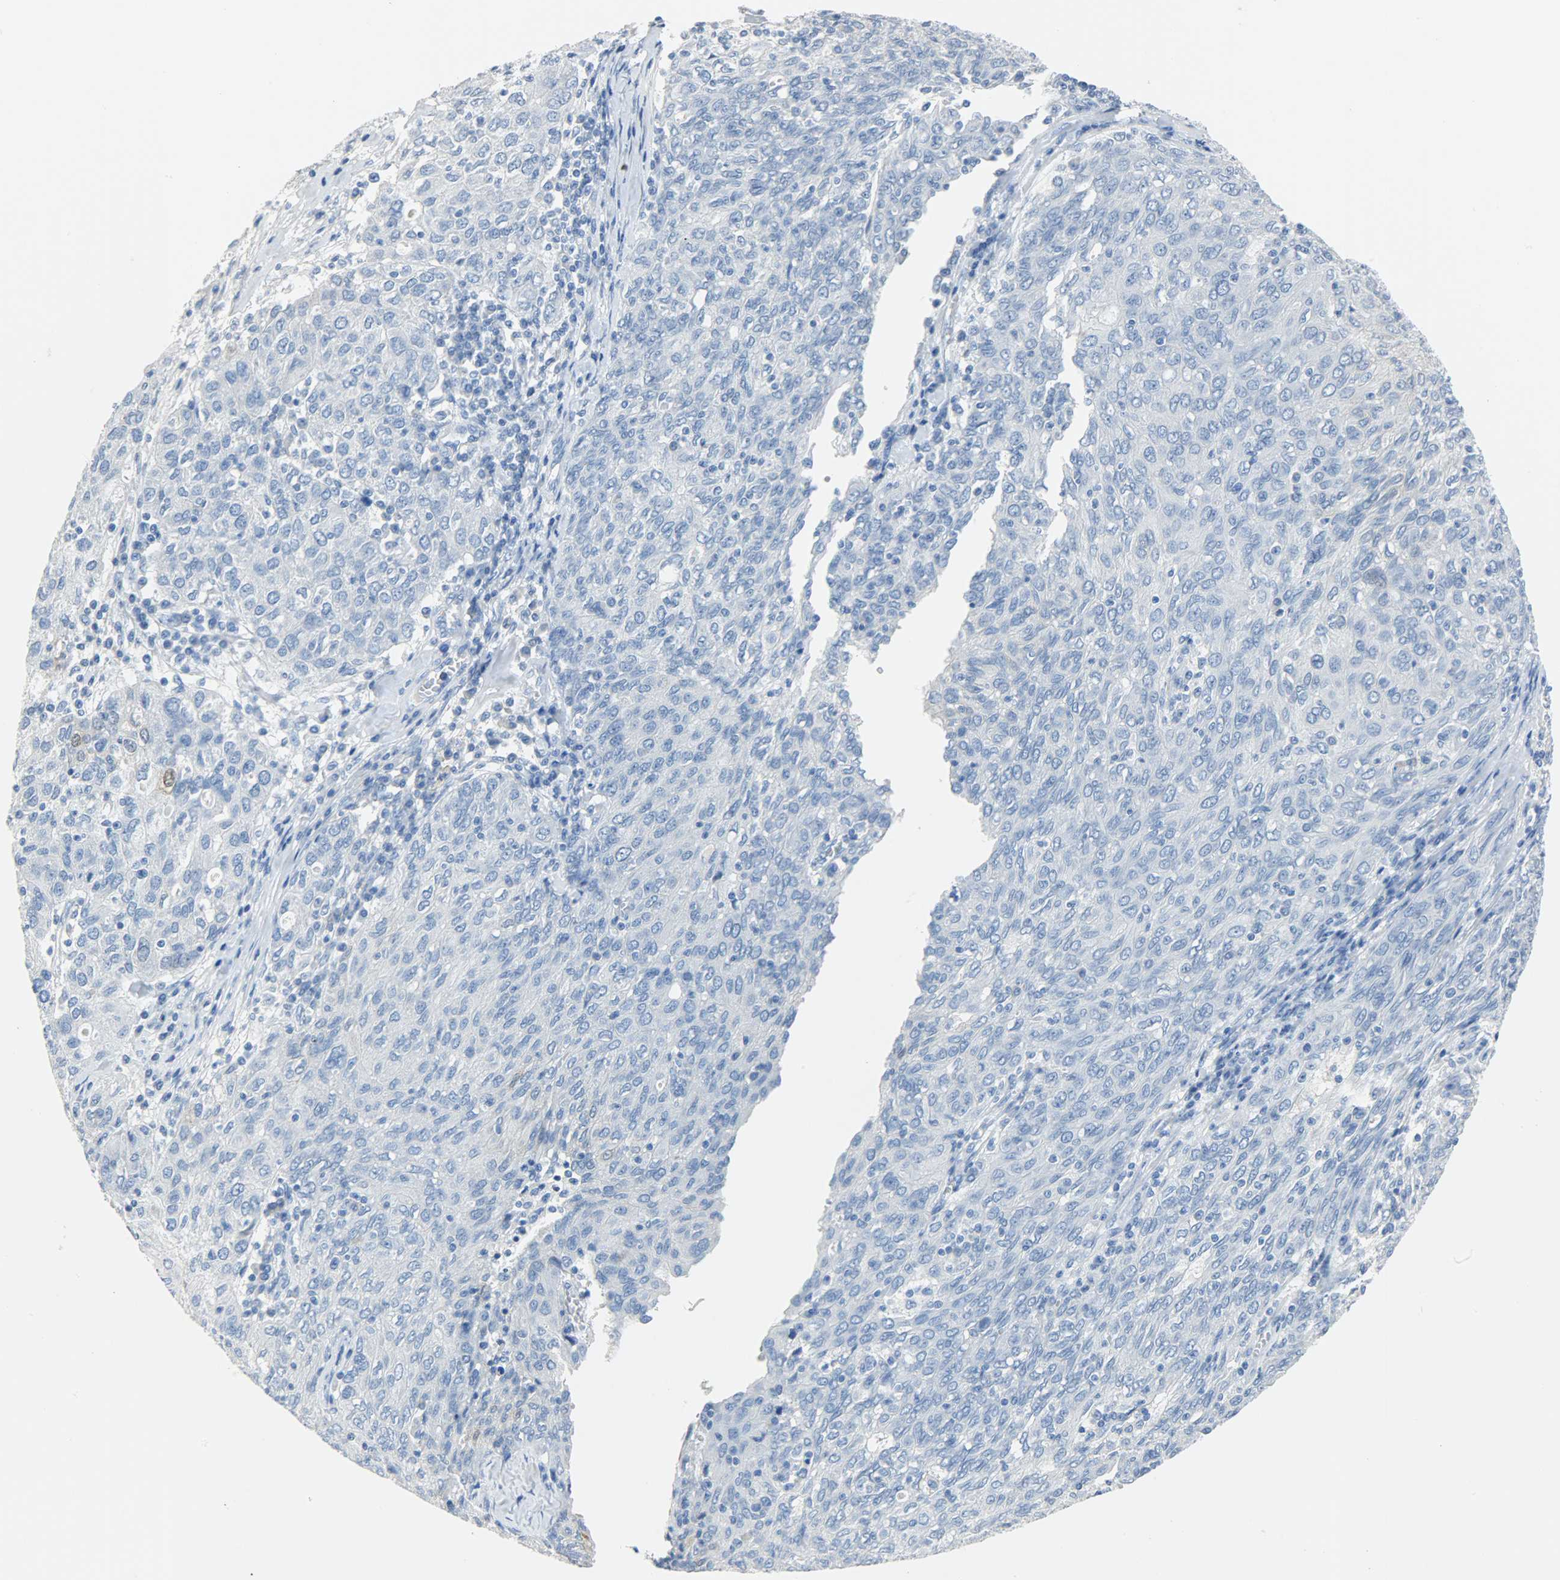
{"staining": {"intensity": "negative", "quantity": "none", "location": "none"}, "tissue": "ovarian cancer", "cell_type": "Tumor cells", "image_type": "cancer", "snomed": [{"axis": "morphology", "description": "Carcinoma, endometroid"}, {"axis": "topography", "description": "Ovary"}], "caption": "IHC photomicrograph of neoplastic tissue: human endometroid carcinoma (ovarian) stained with DAB (3,3'-diaminobenzidine) exhibits no significant protein staining in tumor cells. The staining was performed using DAB (3,3'-diaminobenzidine) to visualize the protein expression in brown, while the nuclei were stained in blue with hematoxylin (Magnification: 20x).", "gene": "CA3", "patient": {"sex": "female", "age": 50}}